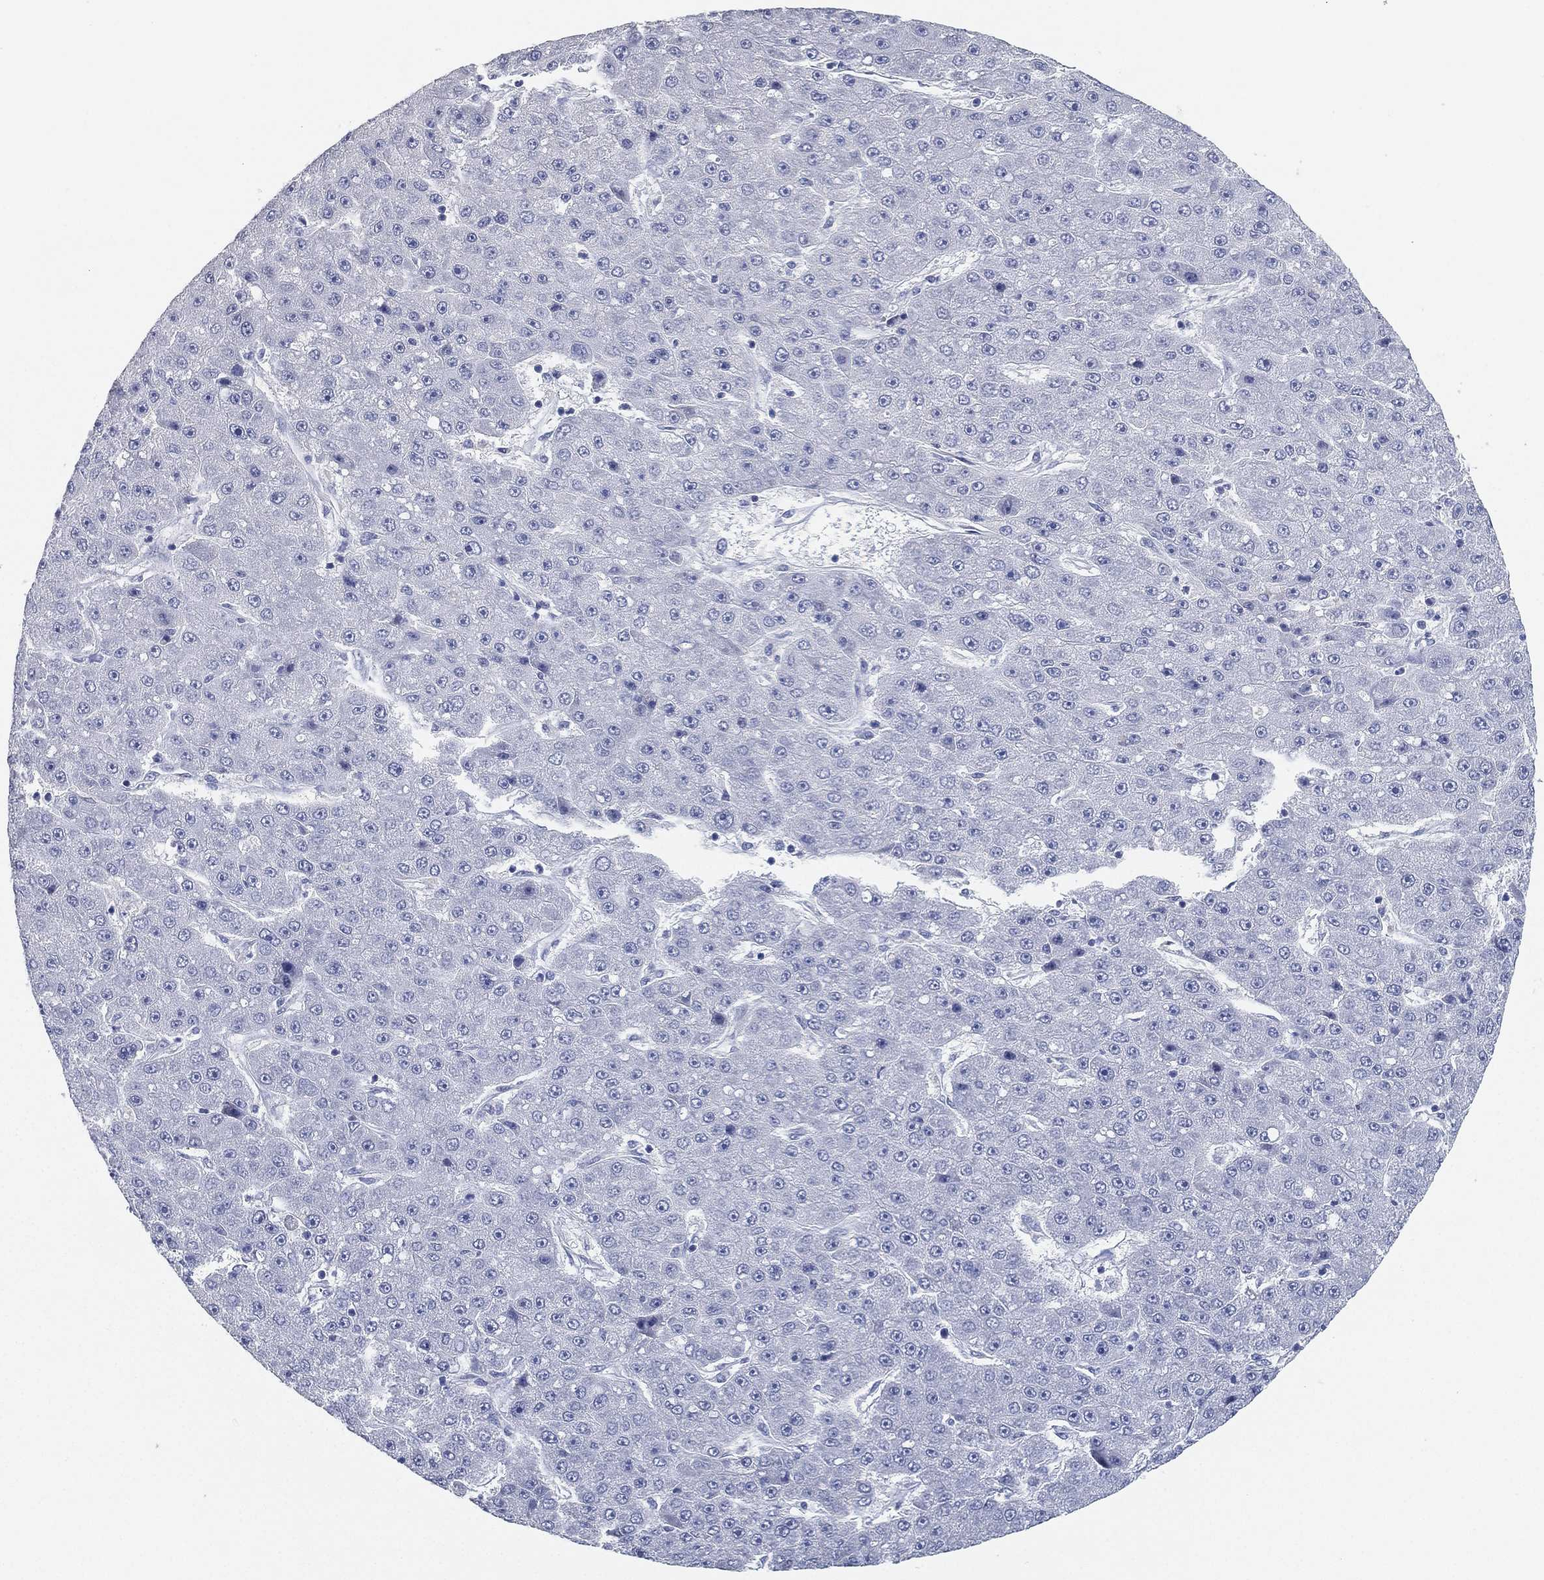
{"staining": {"intensity": "negative", "quantity": "none", "location": "none"}, "tissue": "liver cancer", "cell_type": "Tumor cells", "image_type": "cancer", "snomed": [{"axis": "morphology", "description": "Carcinoma, Hepatocellular, NOS"}, {"axis": "topography", "description": "Liver"}], "caption": "Immunohistochemical staining of human liver cancer (hepatocellular carcinoma) shows no significant positivity in tumor cells. (DAB (3,3'-diaminobenzidine) immunohistochemistry (IHC), high magnification).", "gene": "FAM187B", "patient": {"sex": "male", "age": 67}}